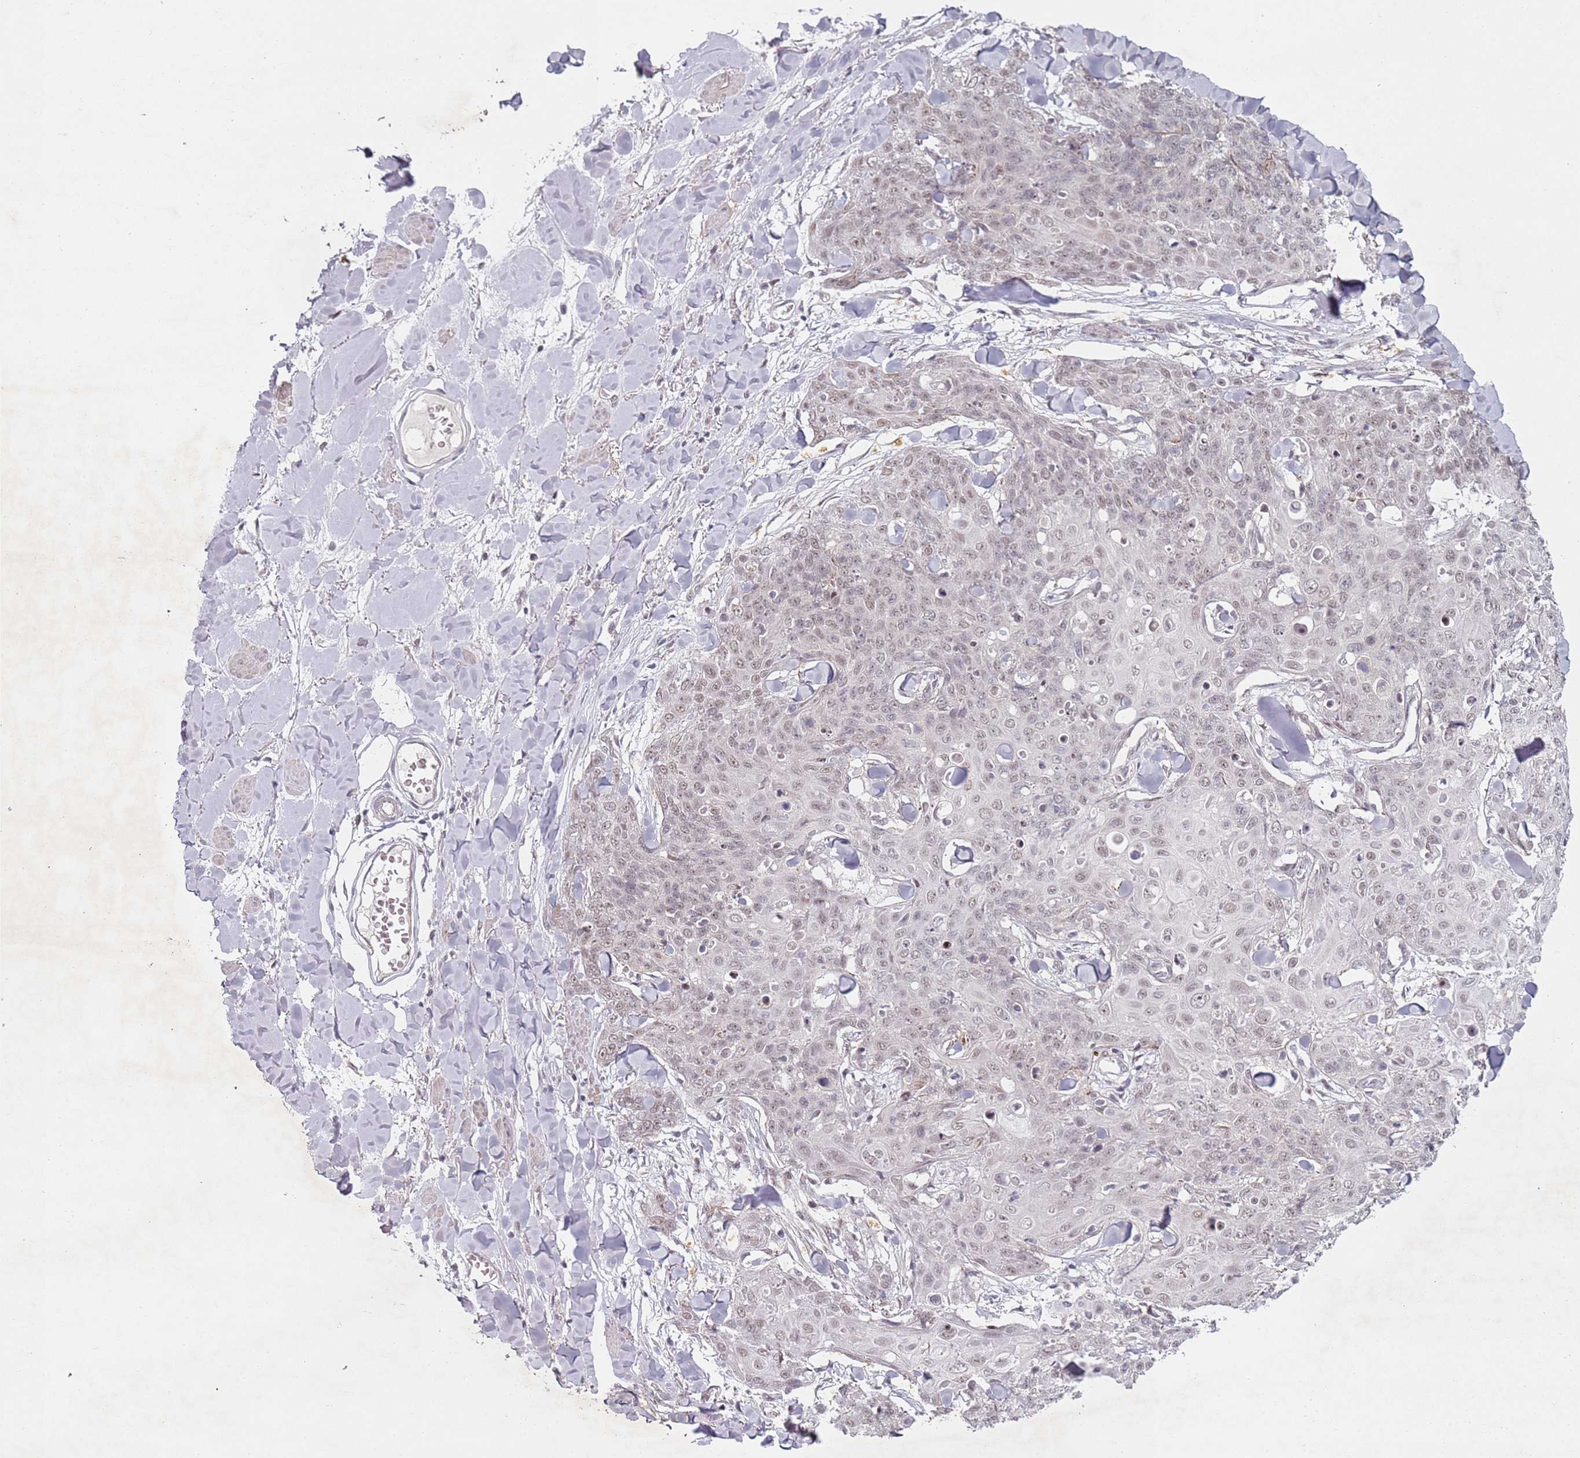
{"staining": {"intensity": "weak", "quantity": ">75%", "location": "nuclear"}, "tissue": "skin cancer", "cell_type": "Tumor cells", "image_type": "cancer", "snomed": [{"axis": "morphology", "description": "Squamous cell carcinoma, NOS"}, {"axis": "topography", "description": "Skin"}, {"axis": "topography", "description": "Vulva"}], "caption": "Immunohistochemistry (IHC) photomicrograph of human skin cancer stained for a protein (brown), which demonstrates low levels of weak nuclear positivity in approximately >75% of tumor cells.", "gene": "ATF6B", "patient": {"sex": "female", "age": 85}}